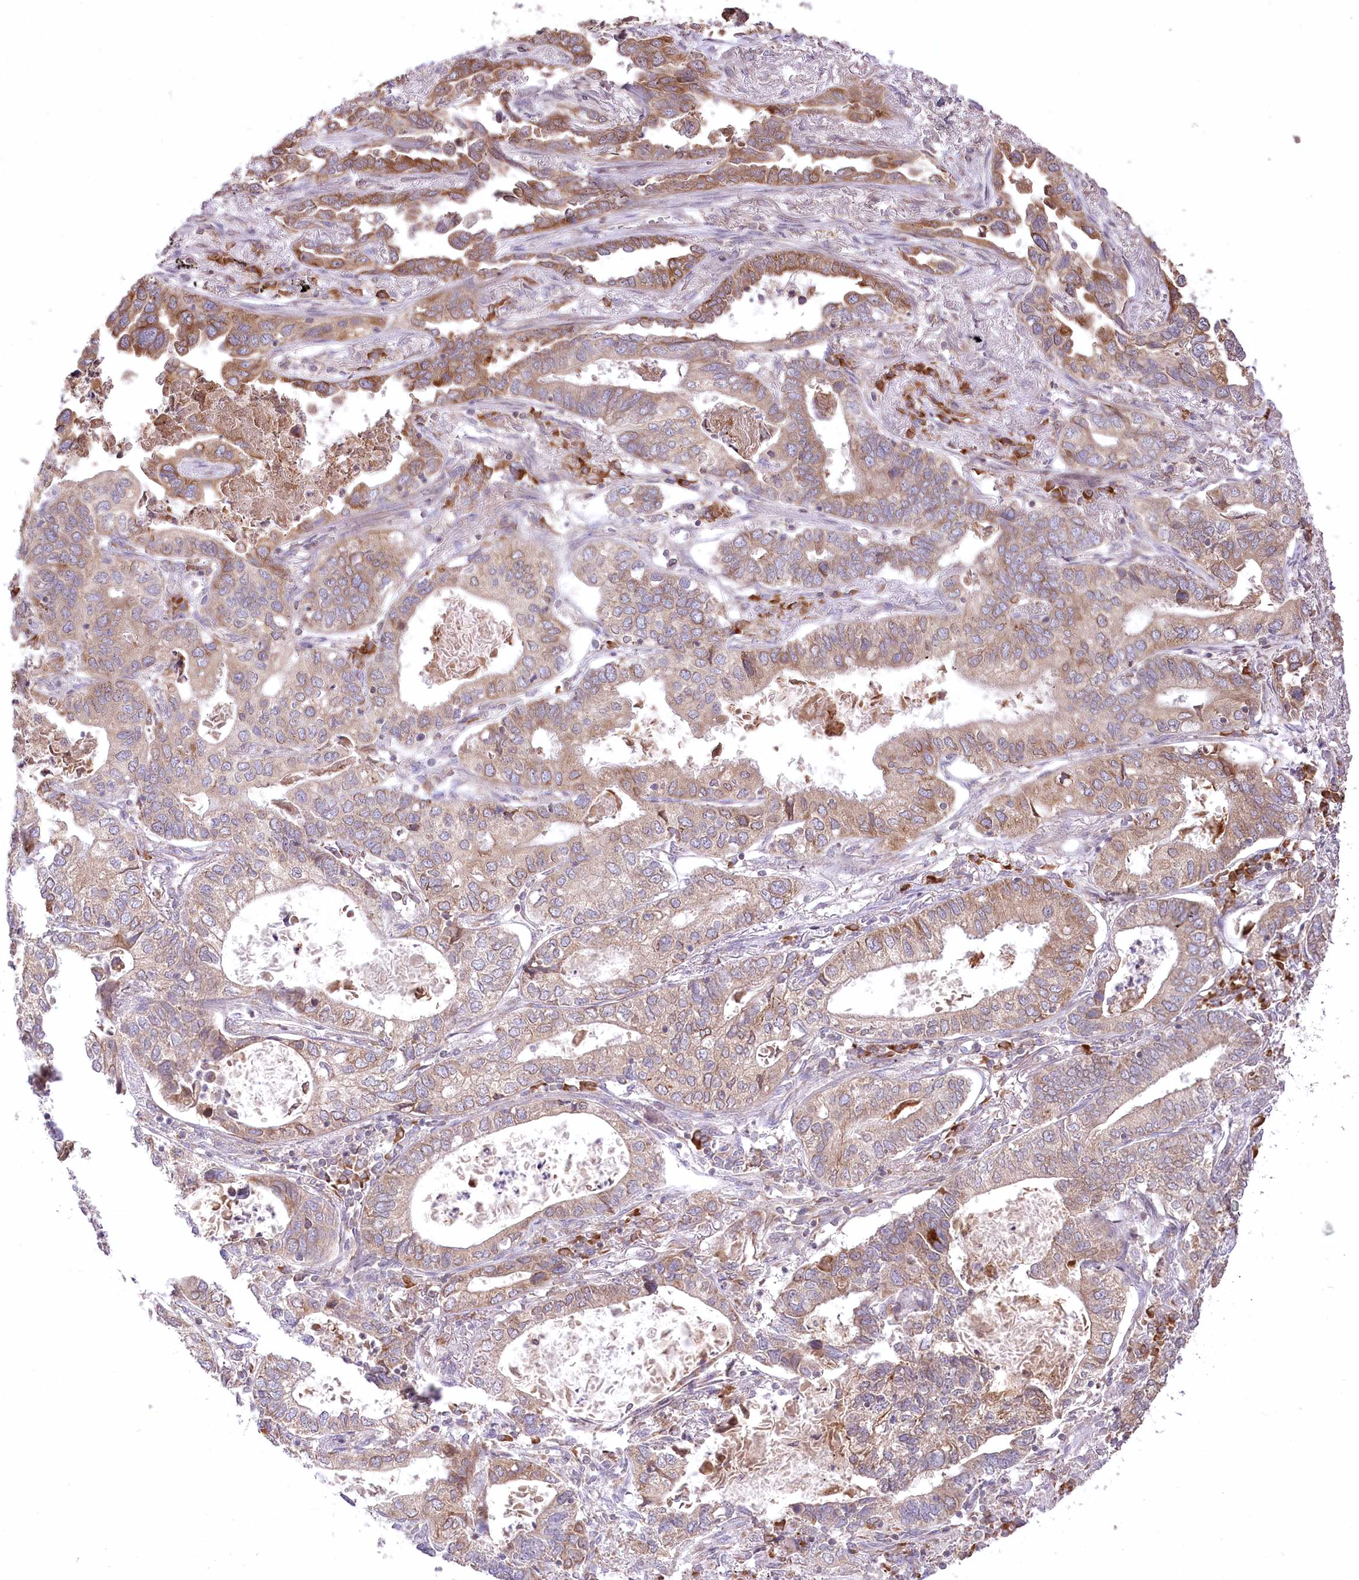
{"staining": {"intensity": "moderate", "quantity": "25%-75%", "location": "cytoplasmic/membranous"}, "tissue": "lung cancer", "cell_type": "Tumor cells", "image_type": "cancer", "snomed": [{"axis": "morphology", "description": "Adenocarcinoma, NOS"}, {"axis": "topography", "description": "Lung"}], "caption": "Brown immunohistochemical staining in adenocarcinoma (lung) reveals moderate cytoplasmic/membranous staining in approximately 25%-75% of tumor cells.", "gene": "STT3B", "patient": {"sex": "male", "age": 67}}